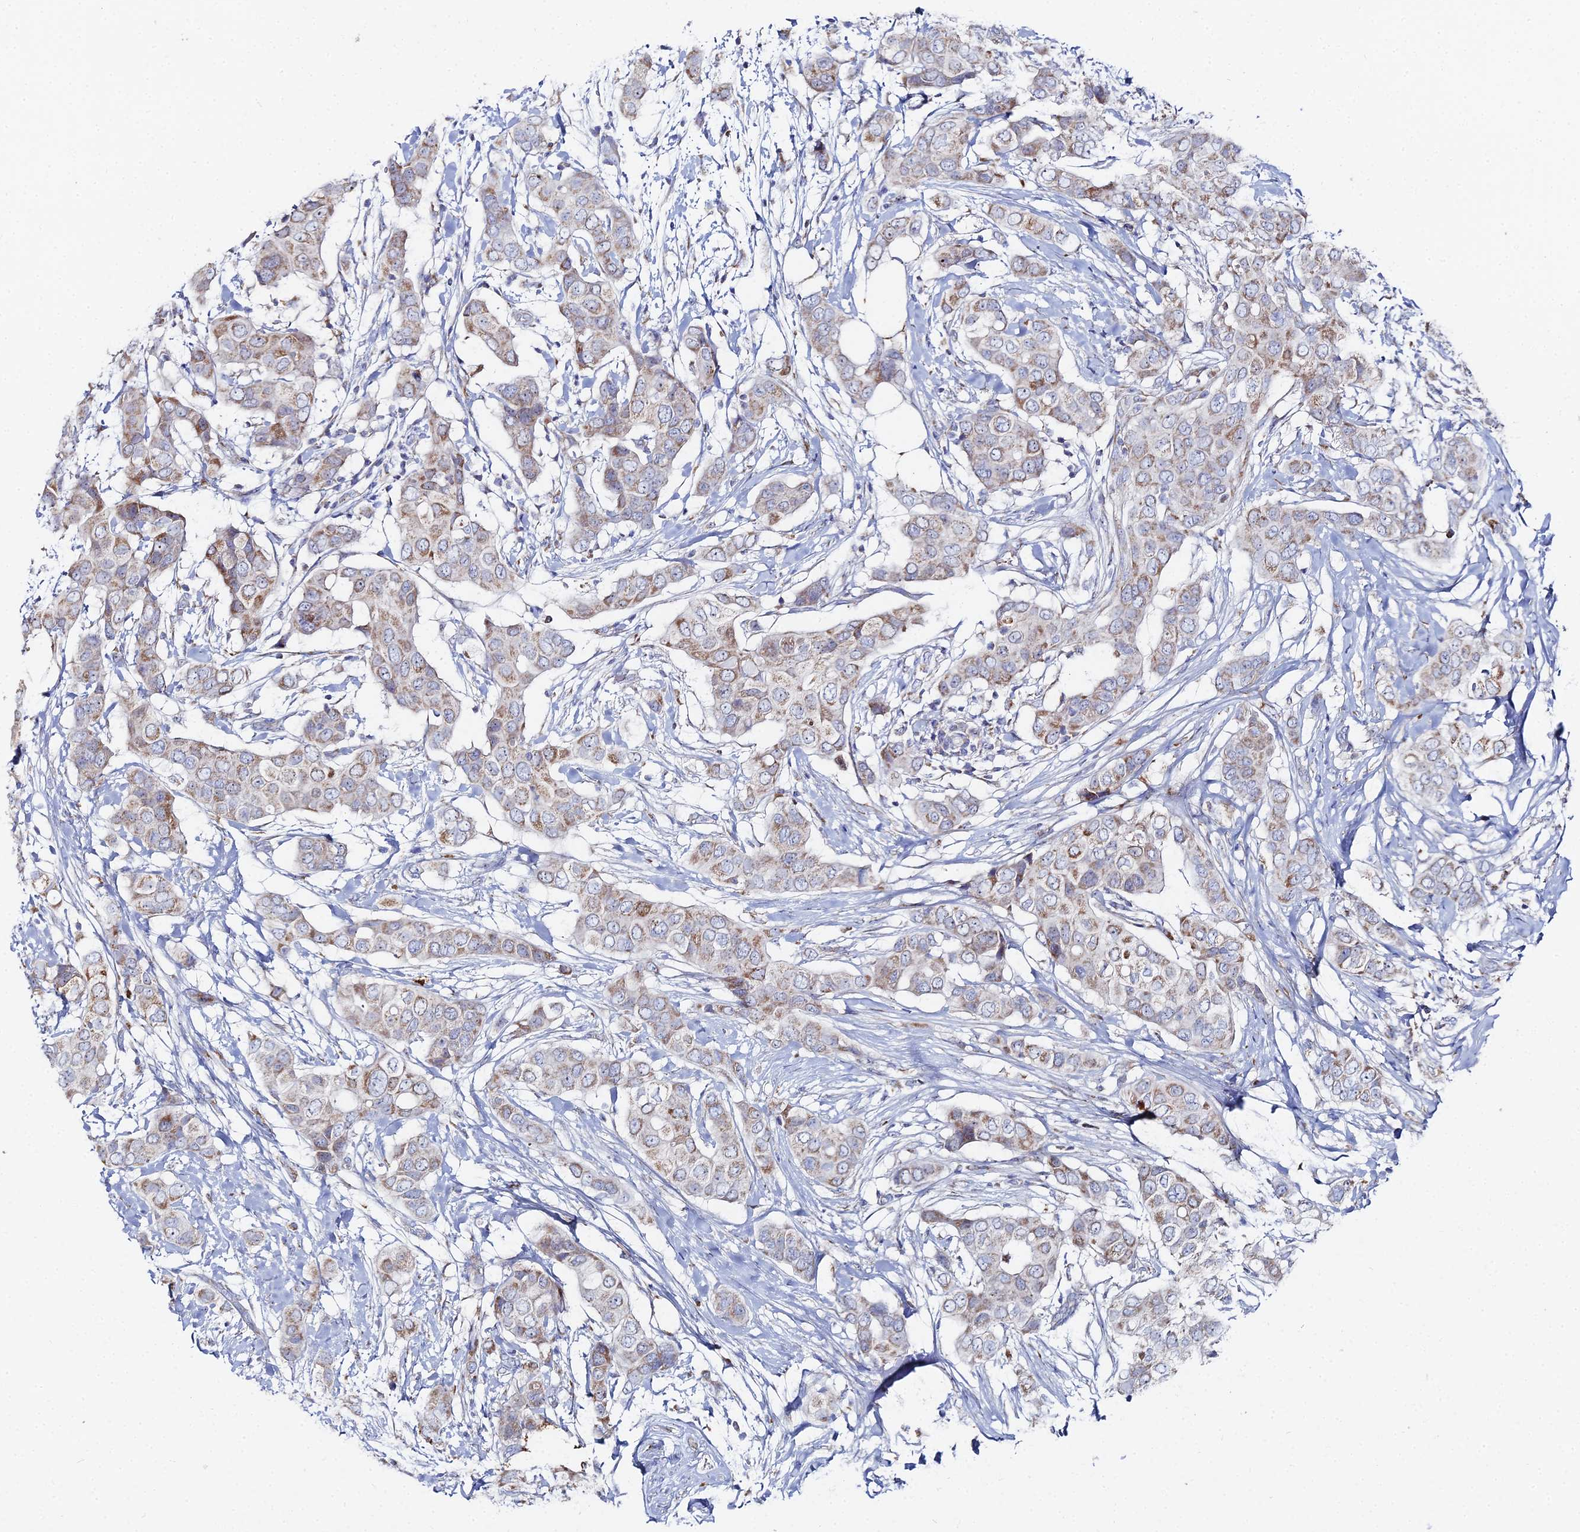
{"staining": {"intensity": "moderate", "quantity": "25%-75%", "location": "cytoplasmic/membranous"}, "tissue": "breast cancer", "cell_type": "Tumor cells", "image_type": "cancer", "snomed": [{"axis": "morphology", "description": "Lobular carcinoma"}, {"axis": "topography", "description": "Breast"}], "caption": "Breast cancer (lobular carcinoma) was stained to show a protein in brown. There is medium levels of moderate cytoplasmic/membranous expression in approximately 25%-75% of tumor cells.", "gene": "MPC1", "patient": {"sex": "female", "age": 51}}